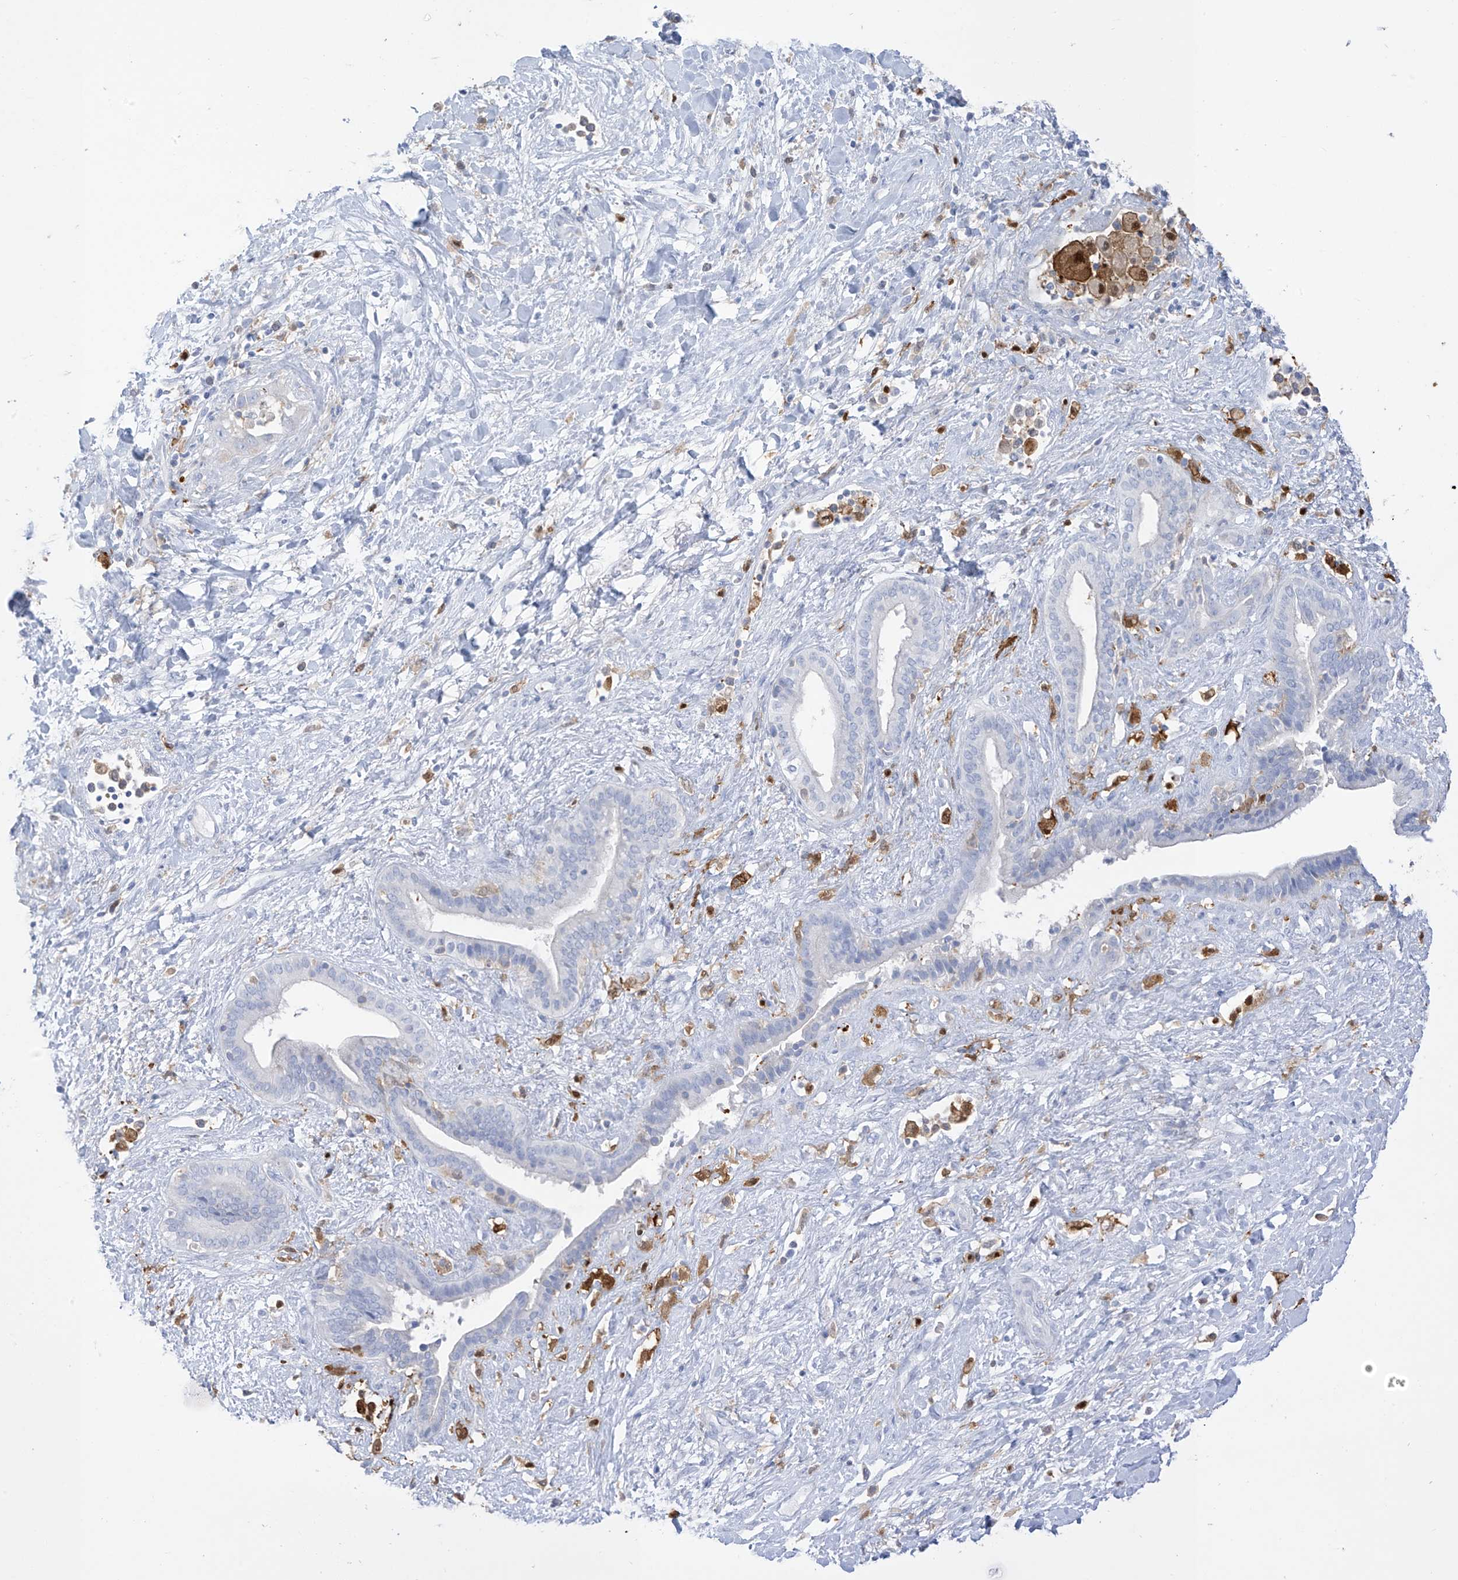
{"staining": {"intensity": "negative", "quantity": "none", "location": "none"}, "tissue": "liver cancer", "cell_type": "Tumor cells", "image_type": "cancer", "snomed": [{"axis": "morphology", "description": "Cholangiocarcinoma"}, {"axis": "topography", "description": "Liver"}], "caption": "Human liver cancer stained for a protein using IHC demonstrates no expression in tumor cells.", "gene": "TRMT2B", "patient": {"sex": "female", "age": 52}}